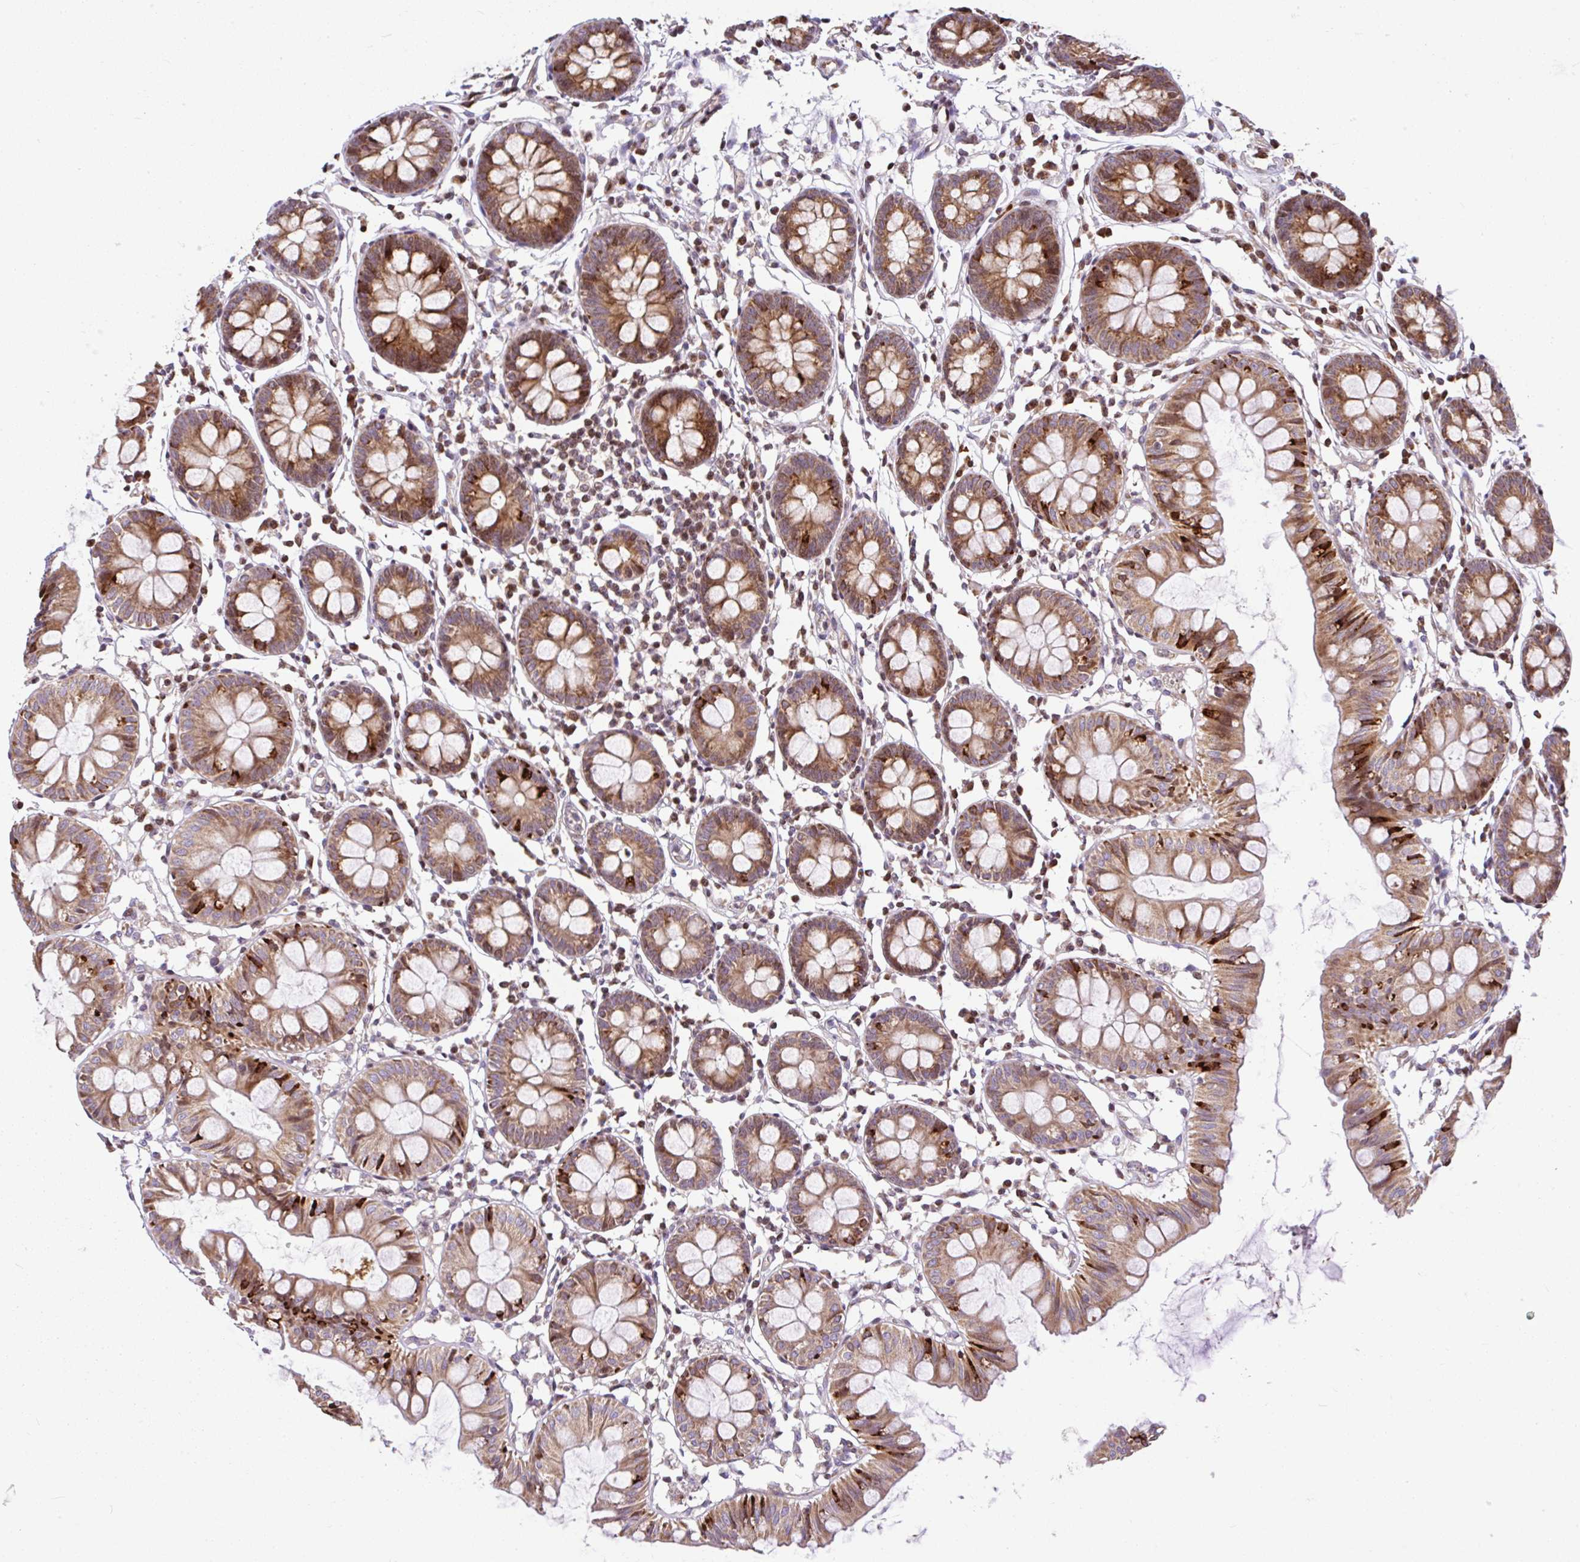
{"staining": {"intensity": "moderate", "quantity": ">75%", "location": "cytoplasmic/membranous"}, "tissue": "colon", "cell_type": "Endothelial cells", "image_type": "normal", "snomed": [{"axis": "morphology", "description": "Normal tissue, NOS"}, {"axis": "topography", "description": "Colon"}], "caption": "Protein expression analysis of benign human colon reveals moderate cytoplasmic/membranous expression in about >75% of endothelial cells.", "gene": "FIGNL1", "patient": {"sex": "female", "age": 84}}